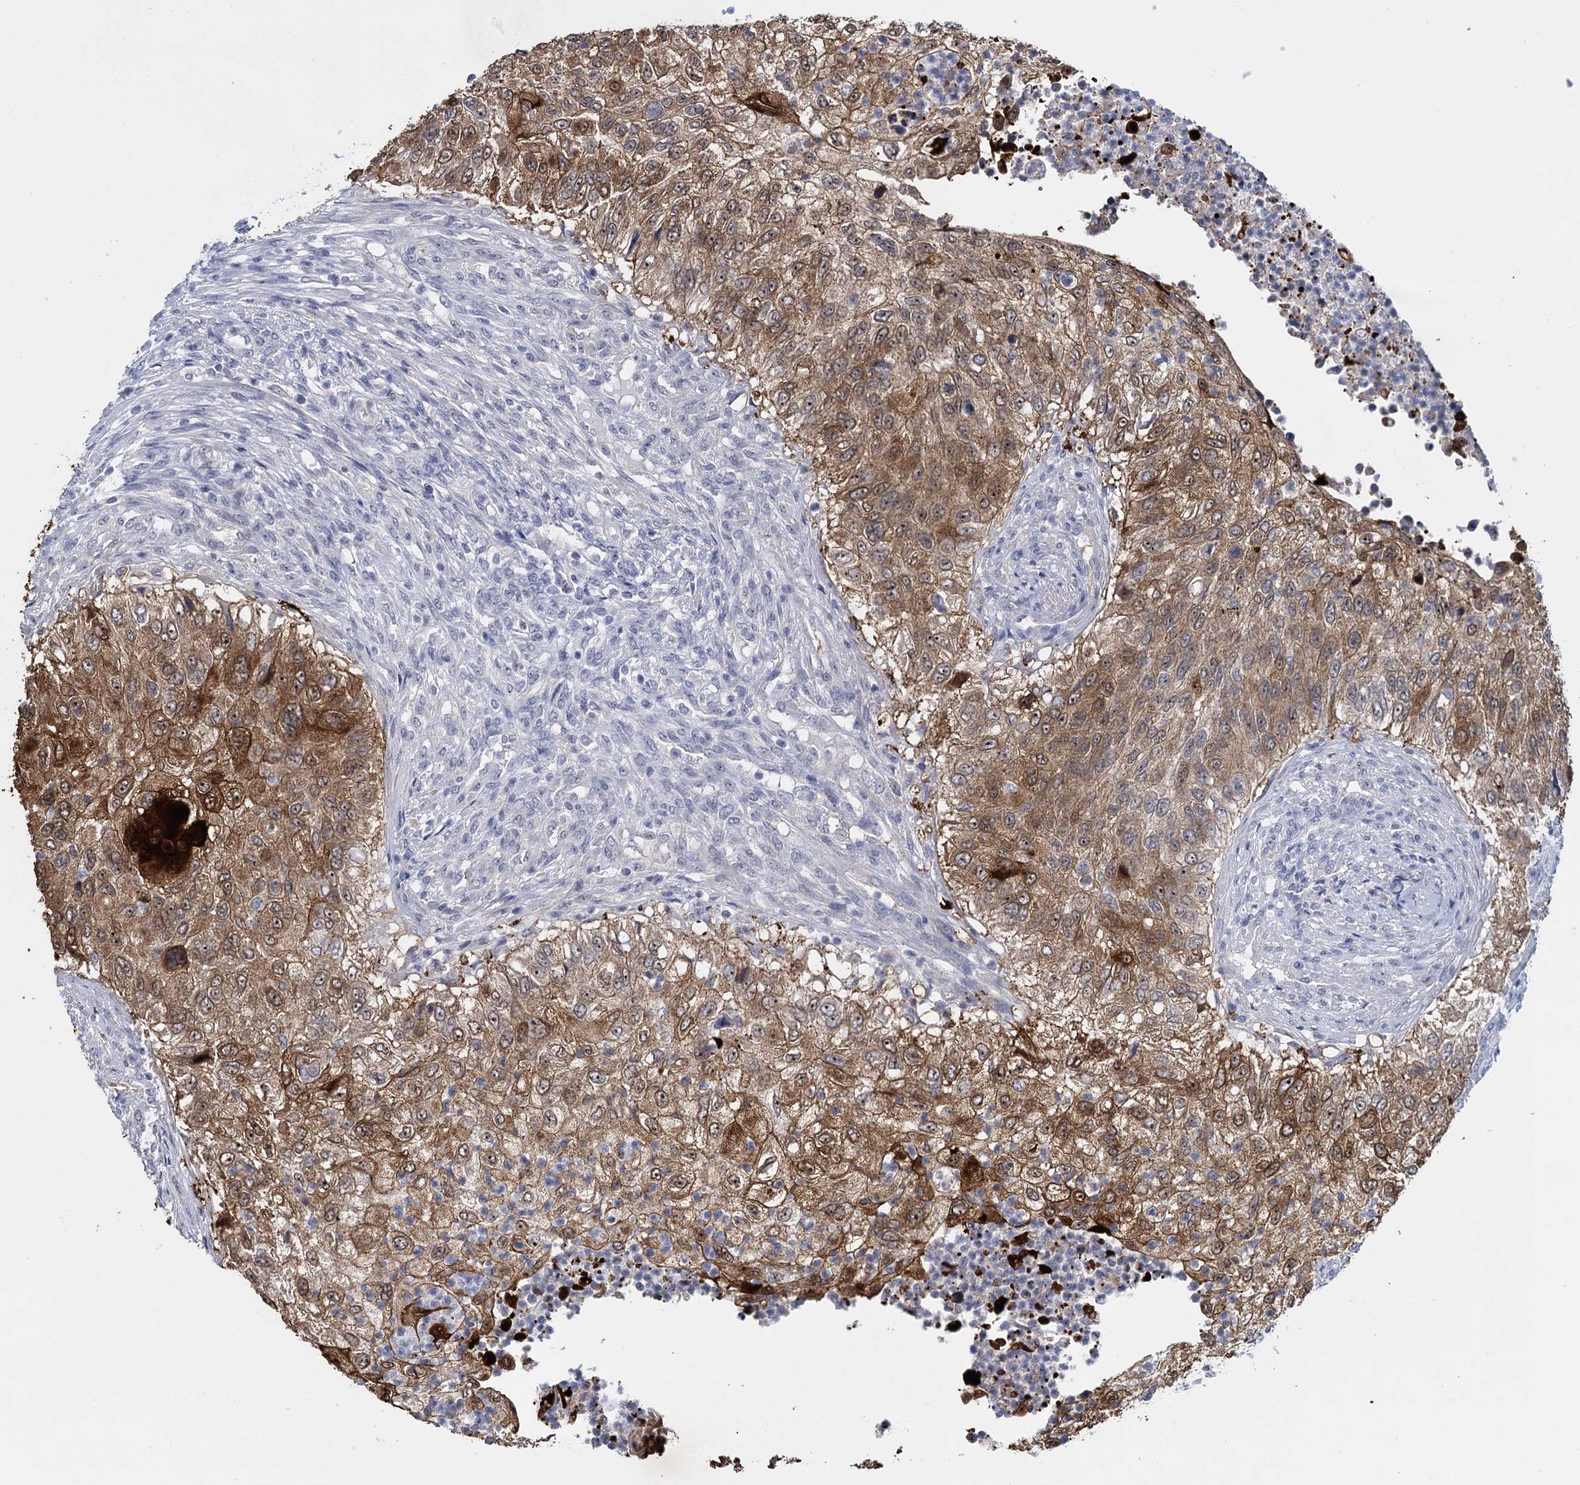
{"staining": {"intensity": "moderate", "quantity": ">75%", "location": "cytoplasmic/membranous"}, "tissue": "urothelial cancer", "cell_type": "Tumor cells", "image_type": "cancer", "snomed": [{"axis": "morphology", "description": "Urothelial carcinoma, High grade"}, {"axis": "topography", "description": "Urinary bladder"}], "caption": "High-grade urothelial carcinoma was stained to show a protein in brown. There is medium levels of moderate cytoplasmic/membranous expression in approximately >75% of tumor cells.", "gene": "SFN", "patient": {"sex": "female", "age": 60}}